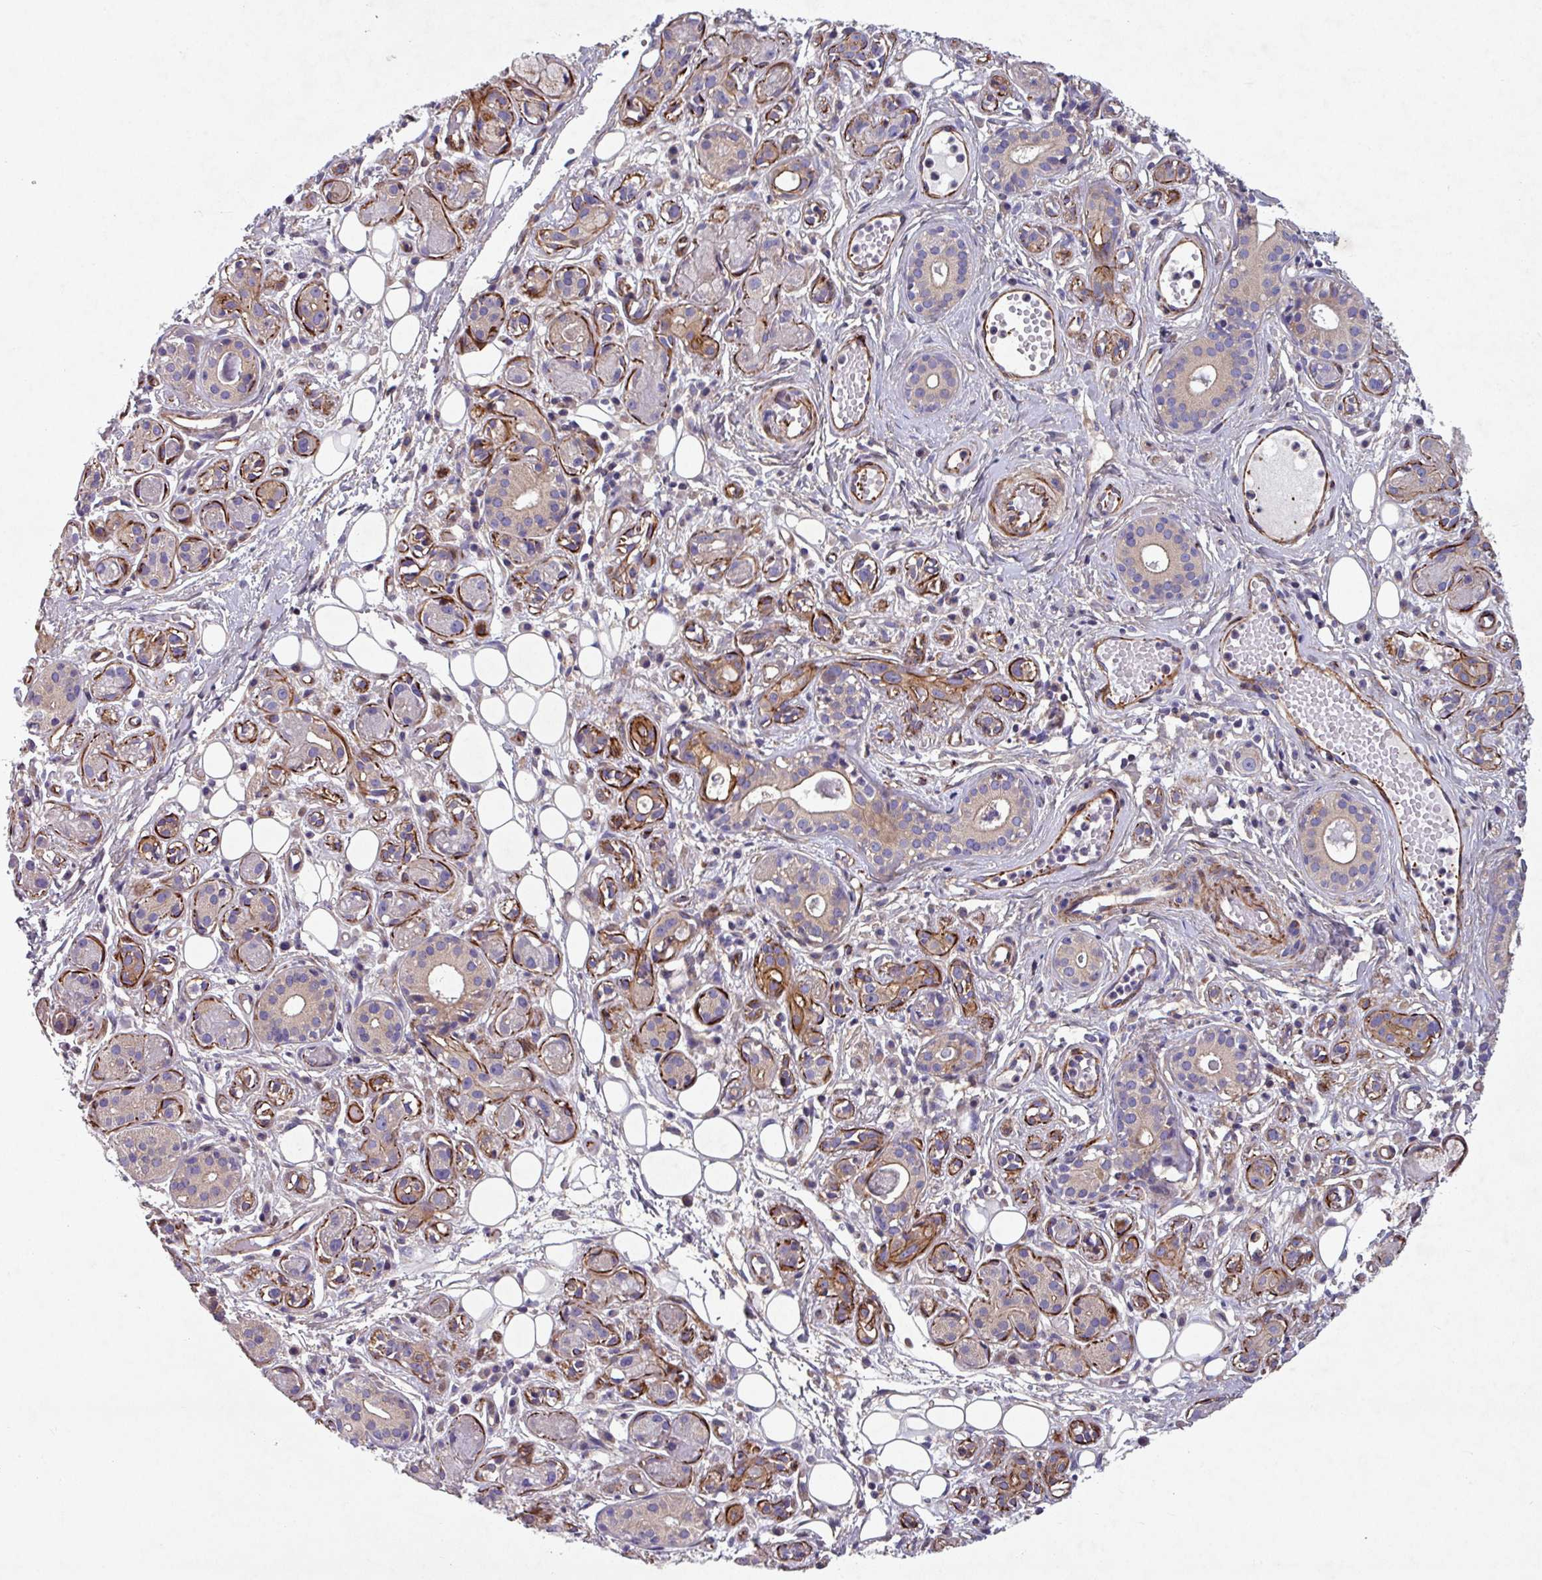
{"staining": {"intensity": "weak", "quantity": "<25%", "location": "cytoplasmic/membranous"}, "tissue": "salivary gland", "cell_type": "Glandular cells", "image_type": "normal", "snomed": [{"axis": "morphology", "description": "Normal tissue, NOS"}, {"axis": "topography", "description": "Salivary gland"}], "caption": "A high-resolution image shows immunohistochemistry (IHC) staining of normal salivary gland, which reveals no significant positivity in glandular cells.", "gene": "ATP2C2", "patient": {"sex": "male", "age": 54}}